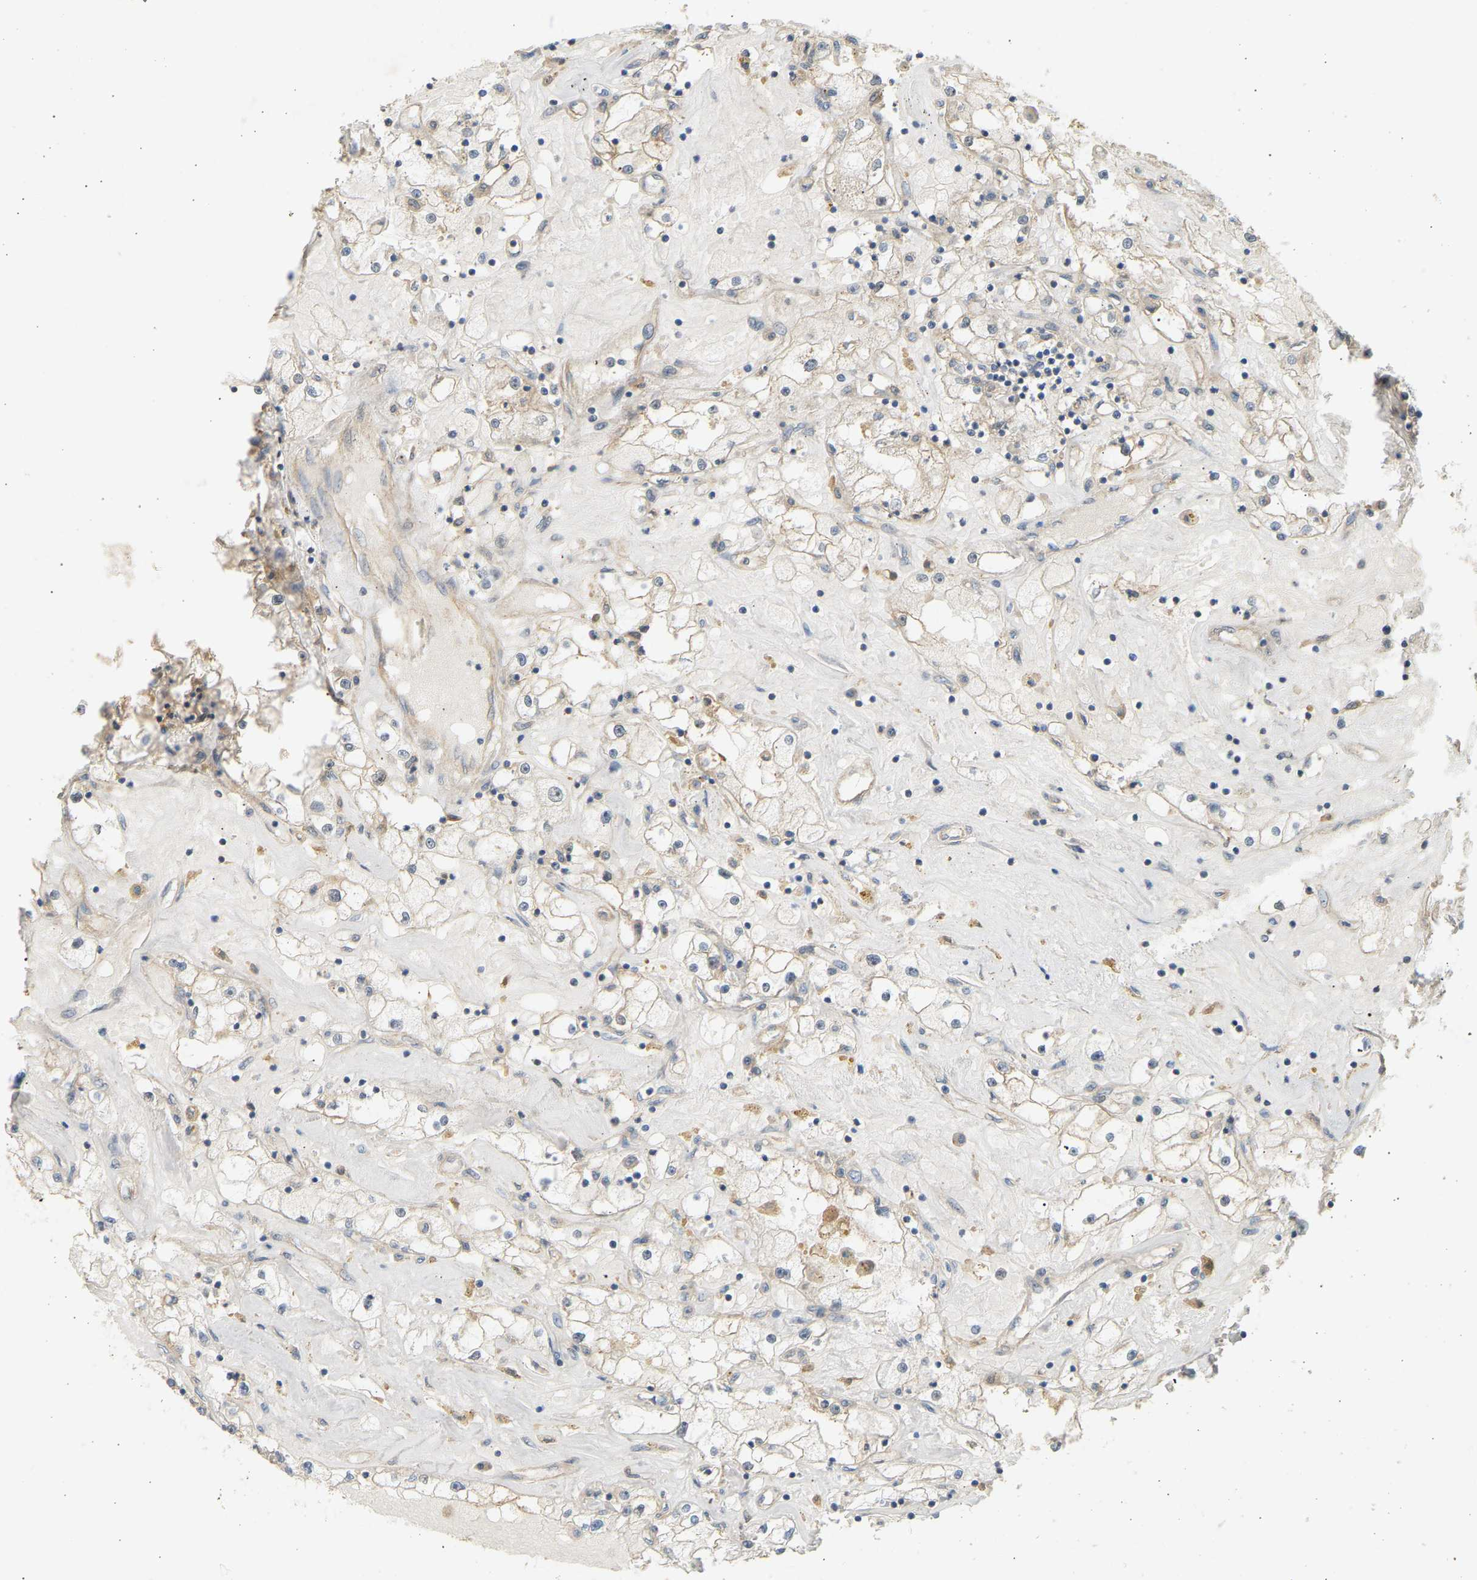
{"staining": {"intensity": "weak", "quantity": "25%-75%", "location": "cytoplasmic/membranous"}, "tissue": "renal cancer", "cell_type": "Tumor cells", "image_type": "cancer", "snomed": [{"axis": "morphology", "description": "Adenocarcinoma, NOS"}, {"axis": "topography", "description": "Kidney"}], "caption": "IHC histopathology image of human adenocarcinoma (renal) stained for a protein (brown), which shows low levels of weak cytoplasmic/membranous expression in approximately 25%-75% of tumor cells.", "gene": "RGL1", "patient": {"sex": "male", "age": 56}}